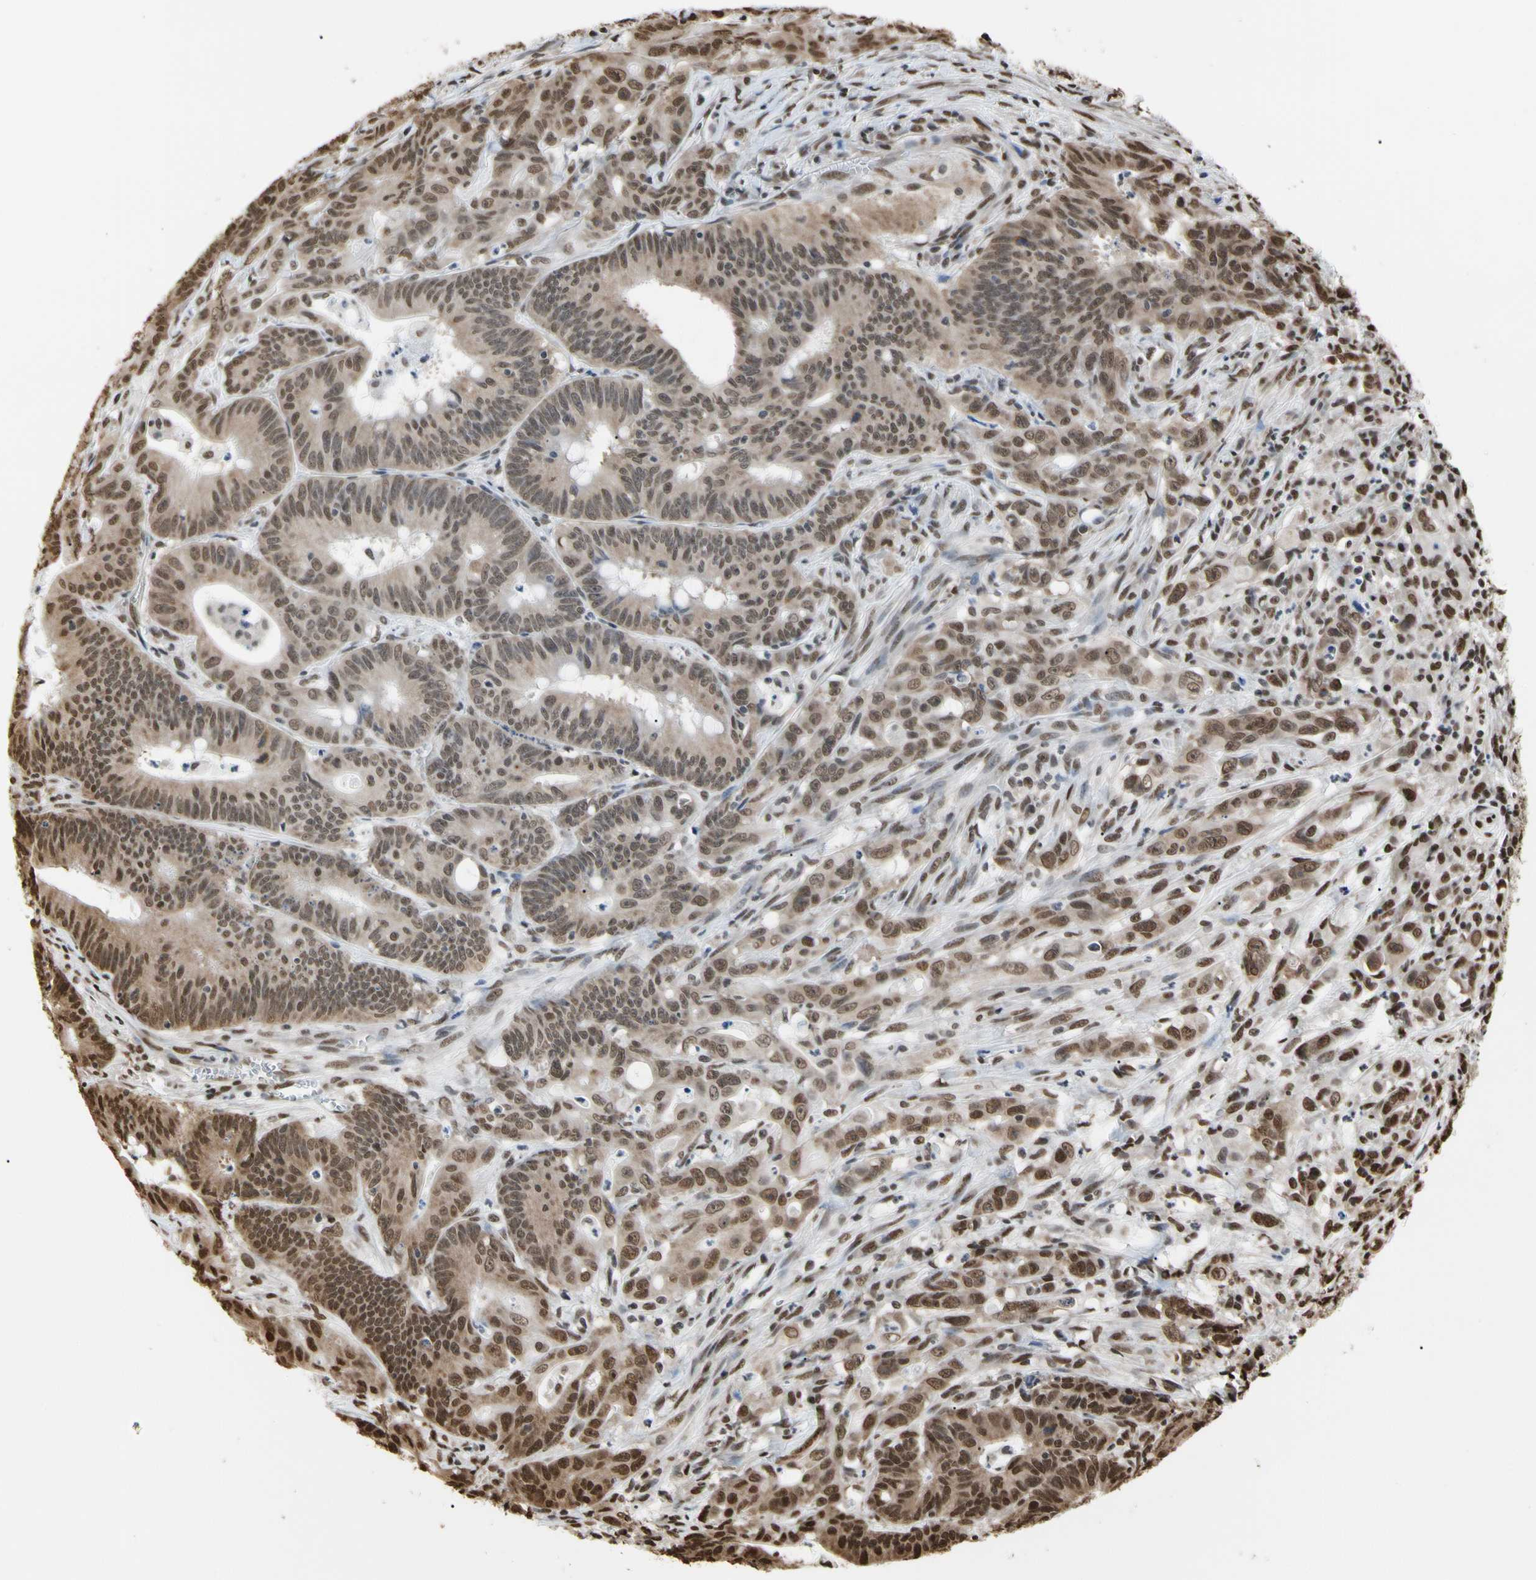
{"staining": {"intensity": "strong", "quantity": ">75%", "location": "cytoplasmic/membranous,nuclear"}, "tissue": "colorectal cancer", "cell_type": "Tumor cells", "image_type": "cancer", "snomed": [{"axis": "morphology", "description": "Adenocarcinoma, NOS"}, {"axis": "topography", "description": "Colon"}], "caption": "Immunohistochemistry (IHC) image of neoplastic tissue: colorectal cancer (adenocarcinoma) stained using immunohistochemistry (IHC) reveals high levels of strong protein expression localized specifically in the cytoplasmic/membranous and nuclear of tumor cells, appearing as a cytoplasmic/membranous and nuclear brown color.", "gene": "HNRNPK", "patient": {"sex": "male", "age": 45}}